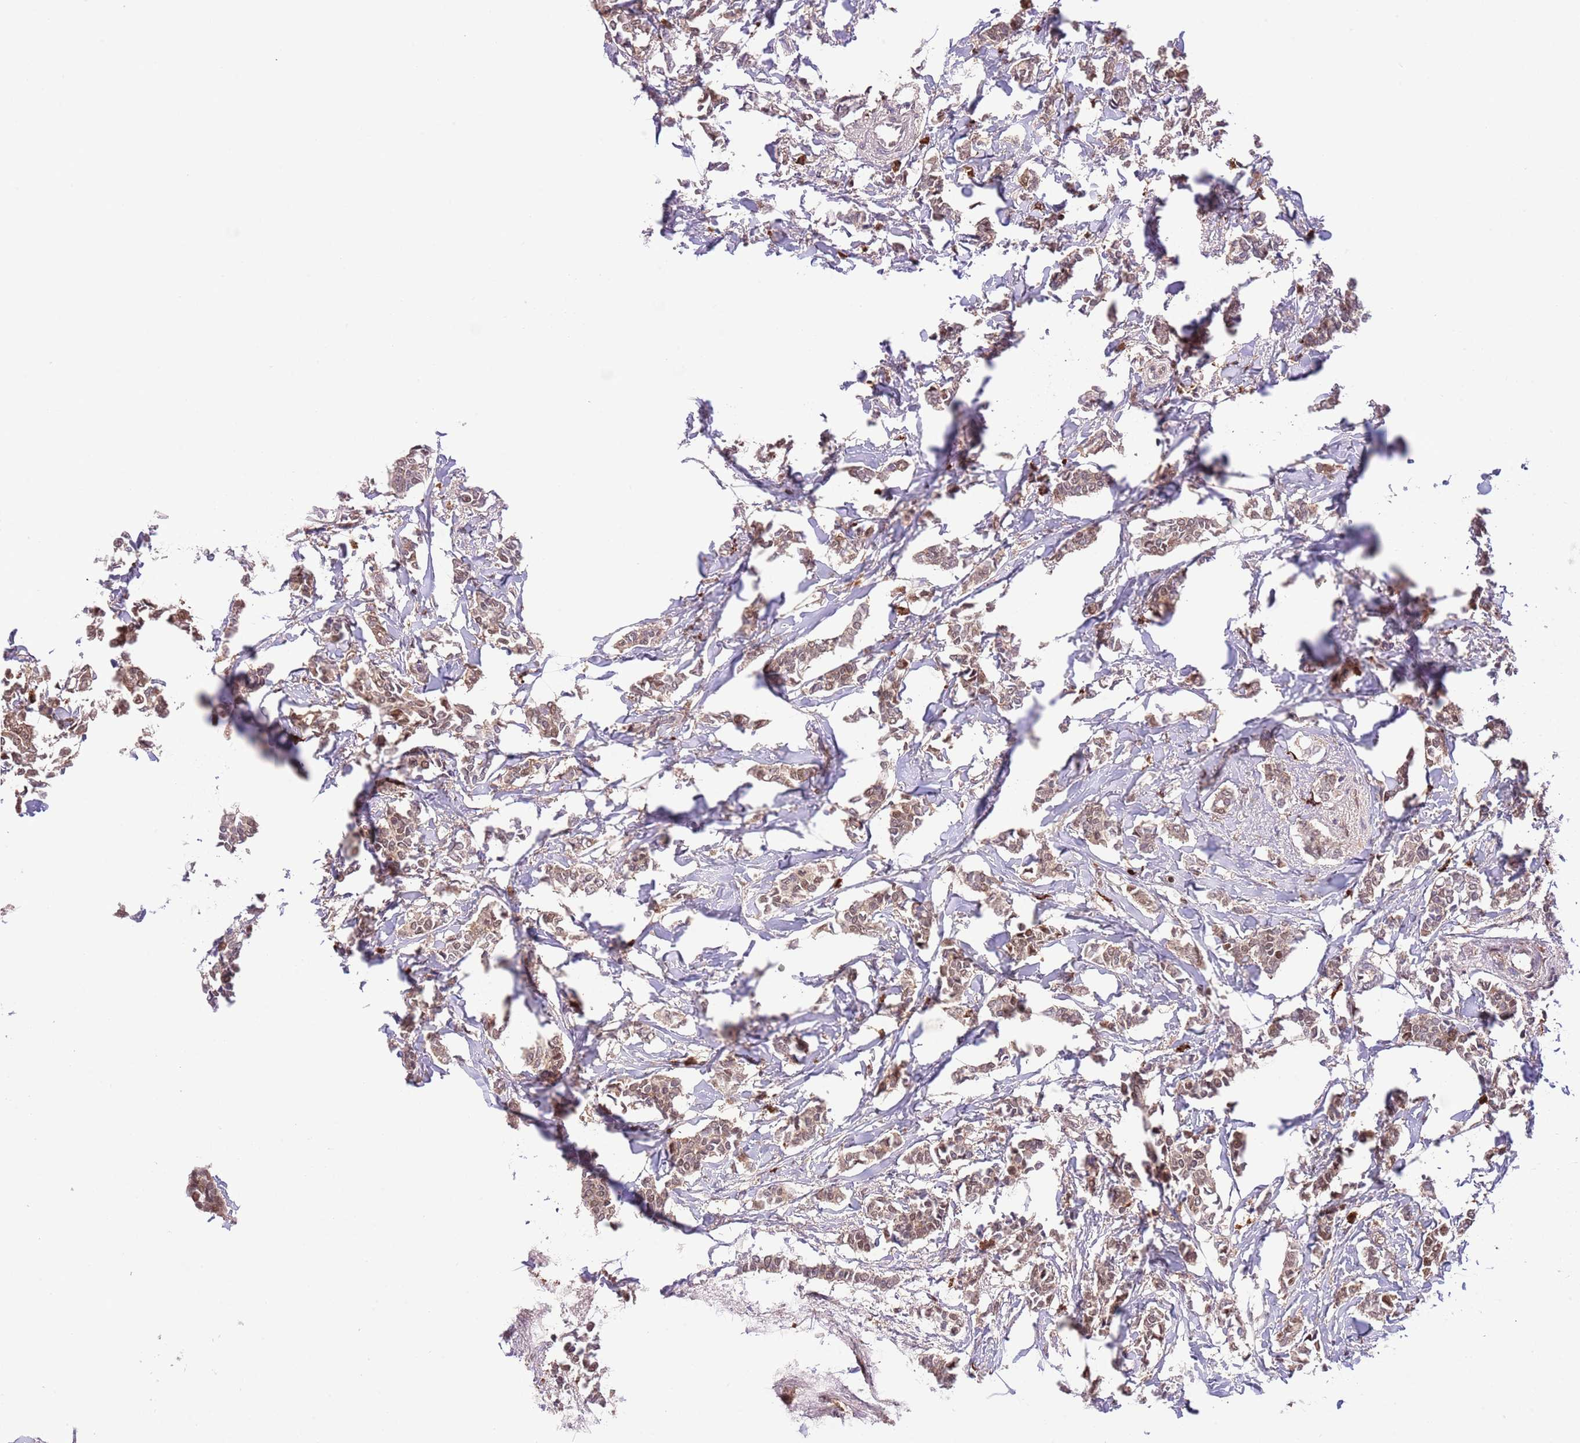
{"staining": {"intensity": "moderate", "quantity": ">75%", "location": "cytoplasmic/membranous,nuclear"}, "tissue": "breast cancer", "cell_type": "Tumor cells", "image_type": "cancer", "snomed": [{"axis": "morphology", "description": "Duct carcinoma"}, {"axis": "topography", "description": "Breast"}], "caption": "Tumor cells show medium levels of moderate cytoplasmic/membranous and nuclear expression in about >75% of cells in human breast intraductal carcinoma.", "gene": "HDHD2", "patient": {"sex": "female", "age": 41}}